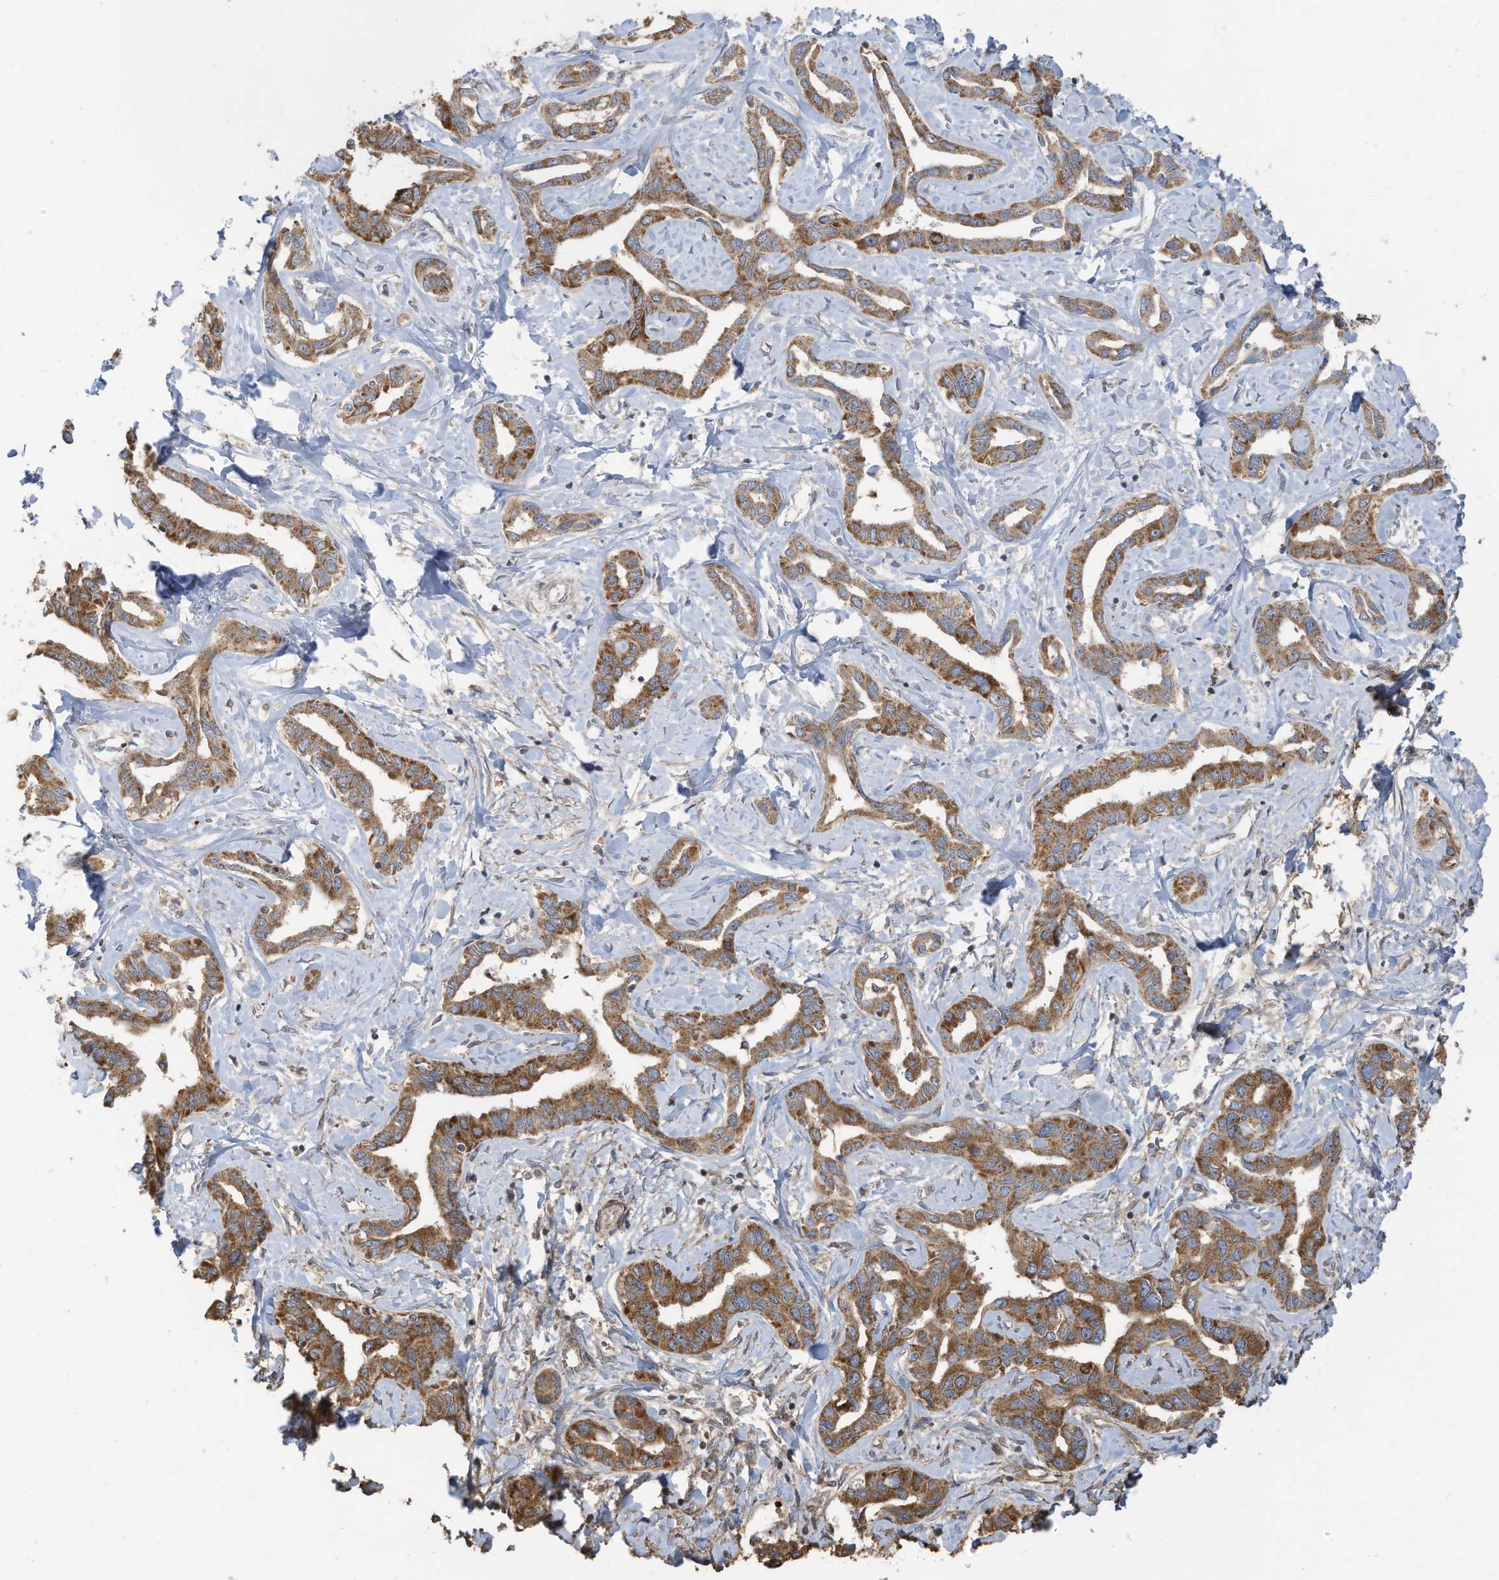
{"staining": {"intensity": "moderate", "quantity": ">75%", "location": "cytoplasmic/membranous"}, "tissue": "liver cancer", "cell_type": "Tumor cells", "image_type": "cancer", "snomed": [{"axis": "morphology", "description": "Cholangiocarcinoma"}, {"axis": "topography", "description": "Liver"}], "caption": "A brown stain labels moderate cytoplasmic/membranous expression of a protein in liver cancer (cholangiocarcinoma) tumor cells.", "gene": "GTPBP2", "patient": {"sex": "male", "age": 59}}